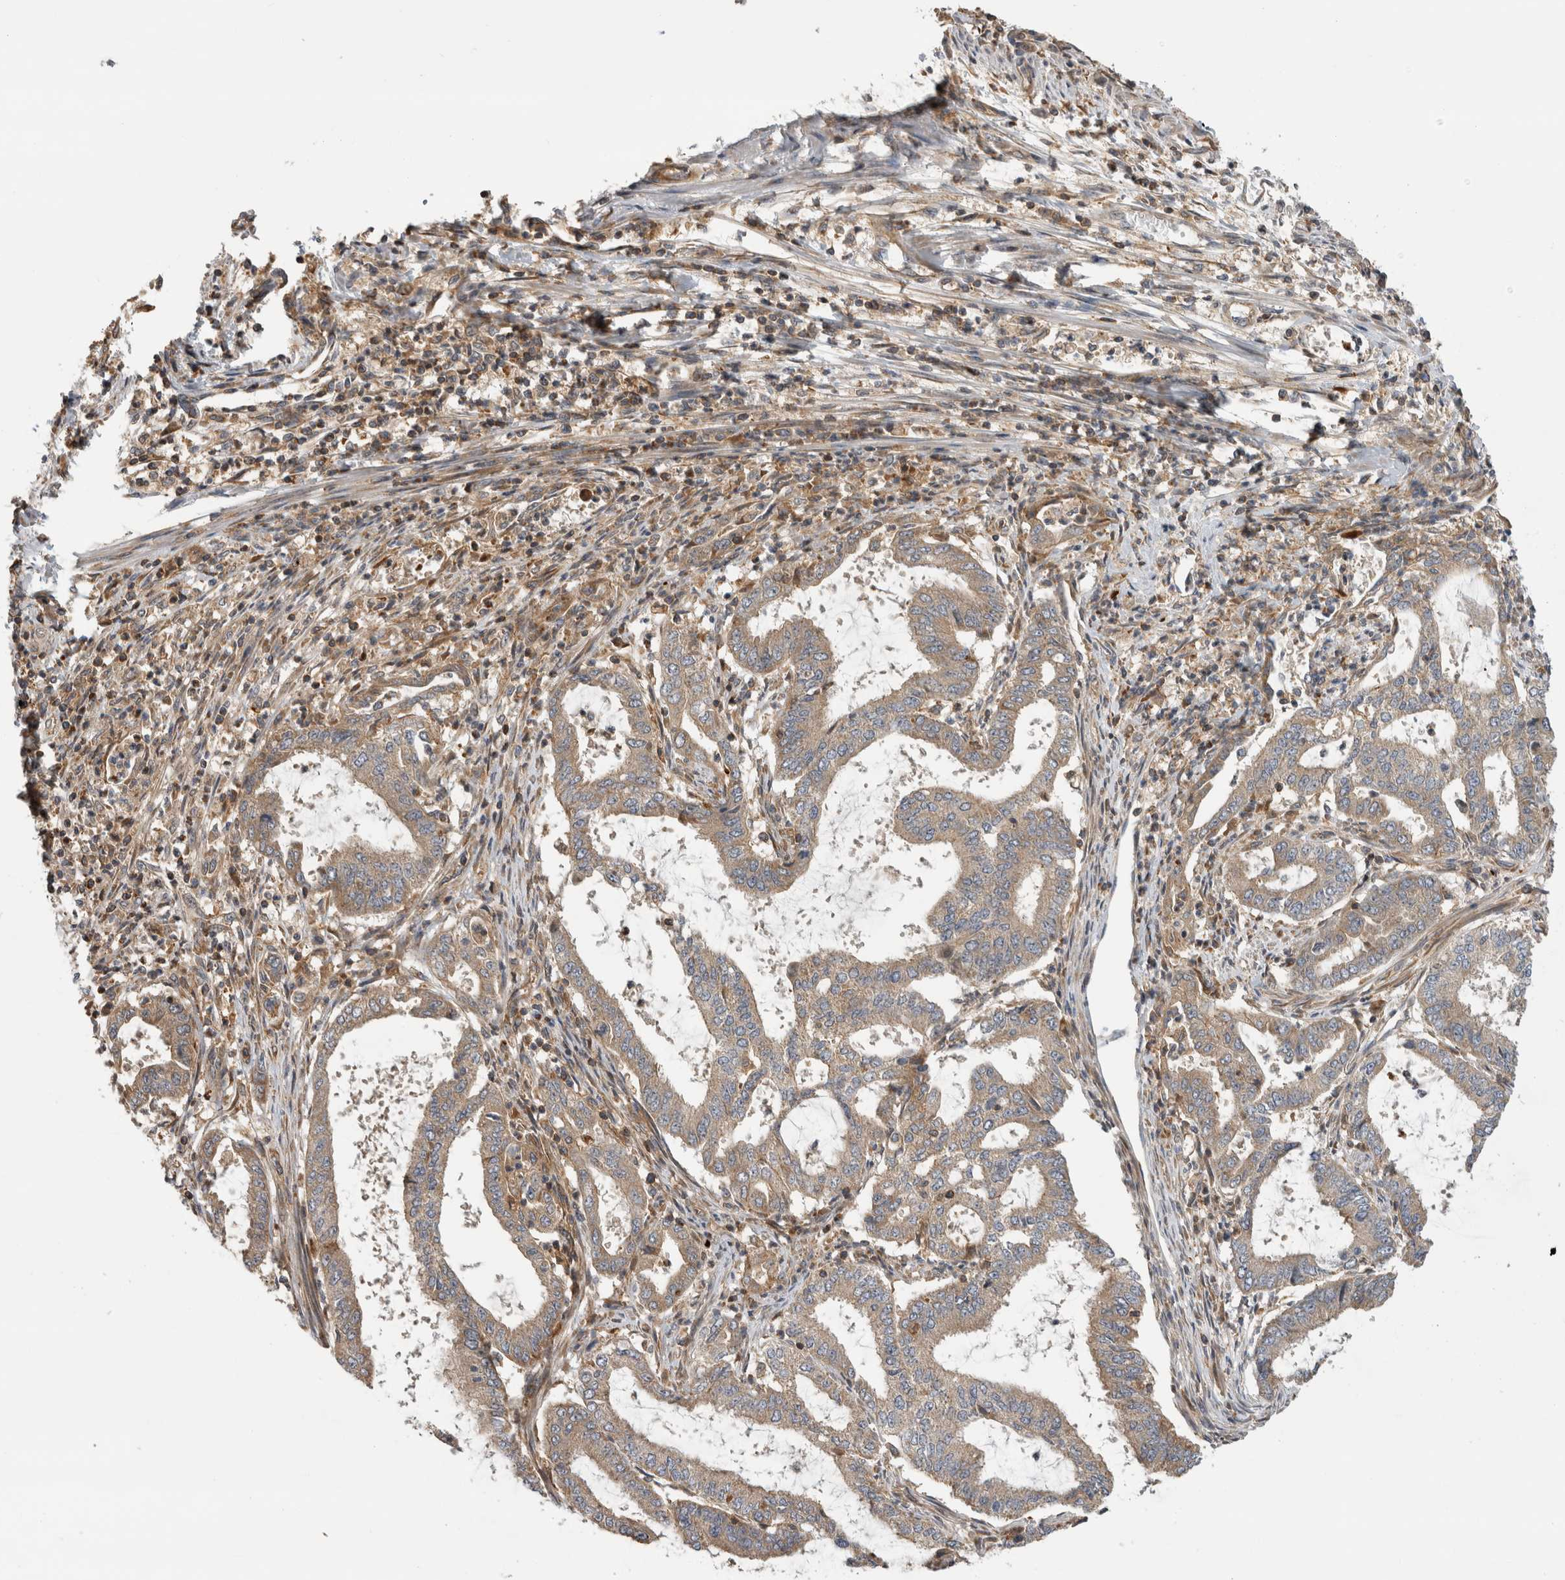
{"staining": {"intensity": "moderate", "quantity": ">75%", "location": "cytoplasmic/membranous"}, "tissue": "endometrial cancer", "cell_type": "Tumor cells", "image_type": "cancer", "snomed": [{"axis": "morphology", "description": "Adenocarcinoma, NOS"}, {"axis": "topography", "description": "Endometrium"}], "caption": "Protein staining shows moderate cytoplasmic/membranous expression in approximately >75% of tumor cells in endometrial adenocarcinoma. (IHC, brightfield microscopy, high magnification).", "gene": "GRIK2", "patient": {"sex": "female", "age": 51}}